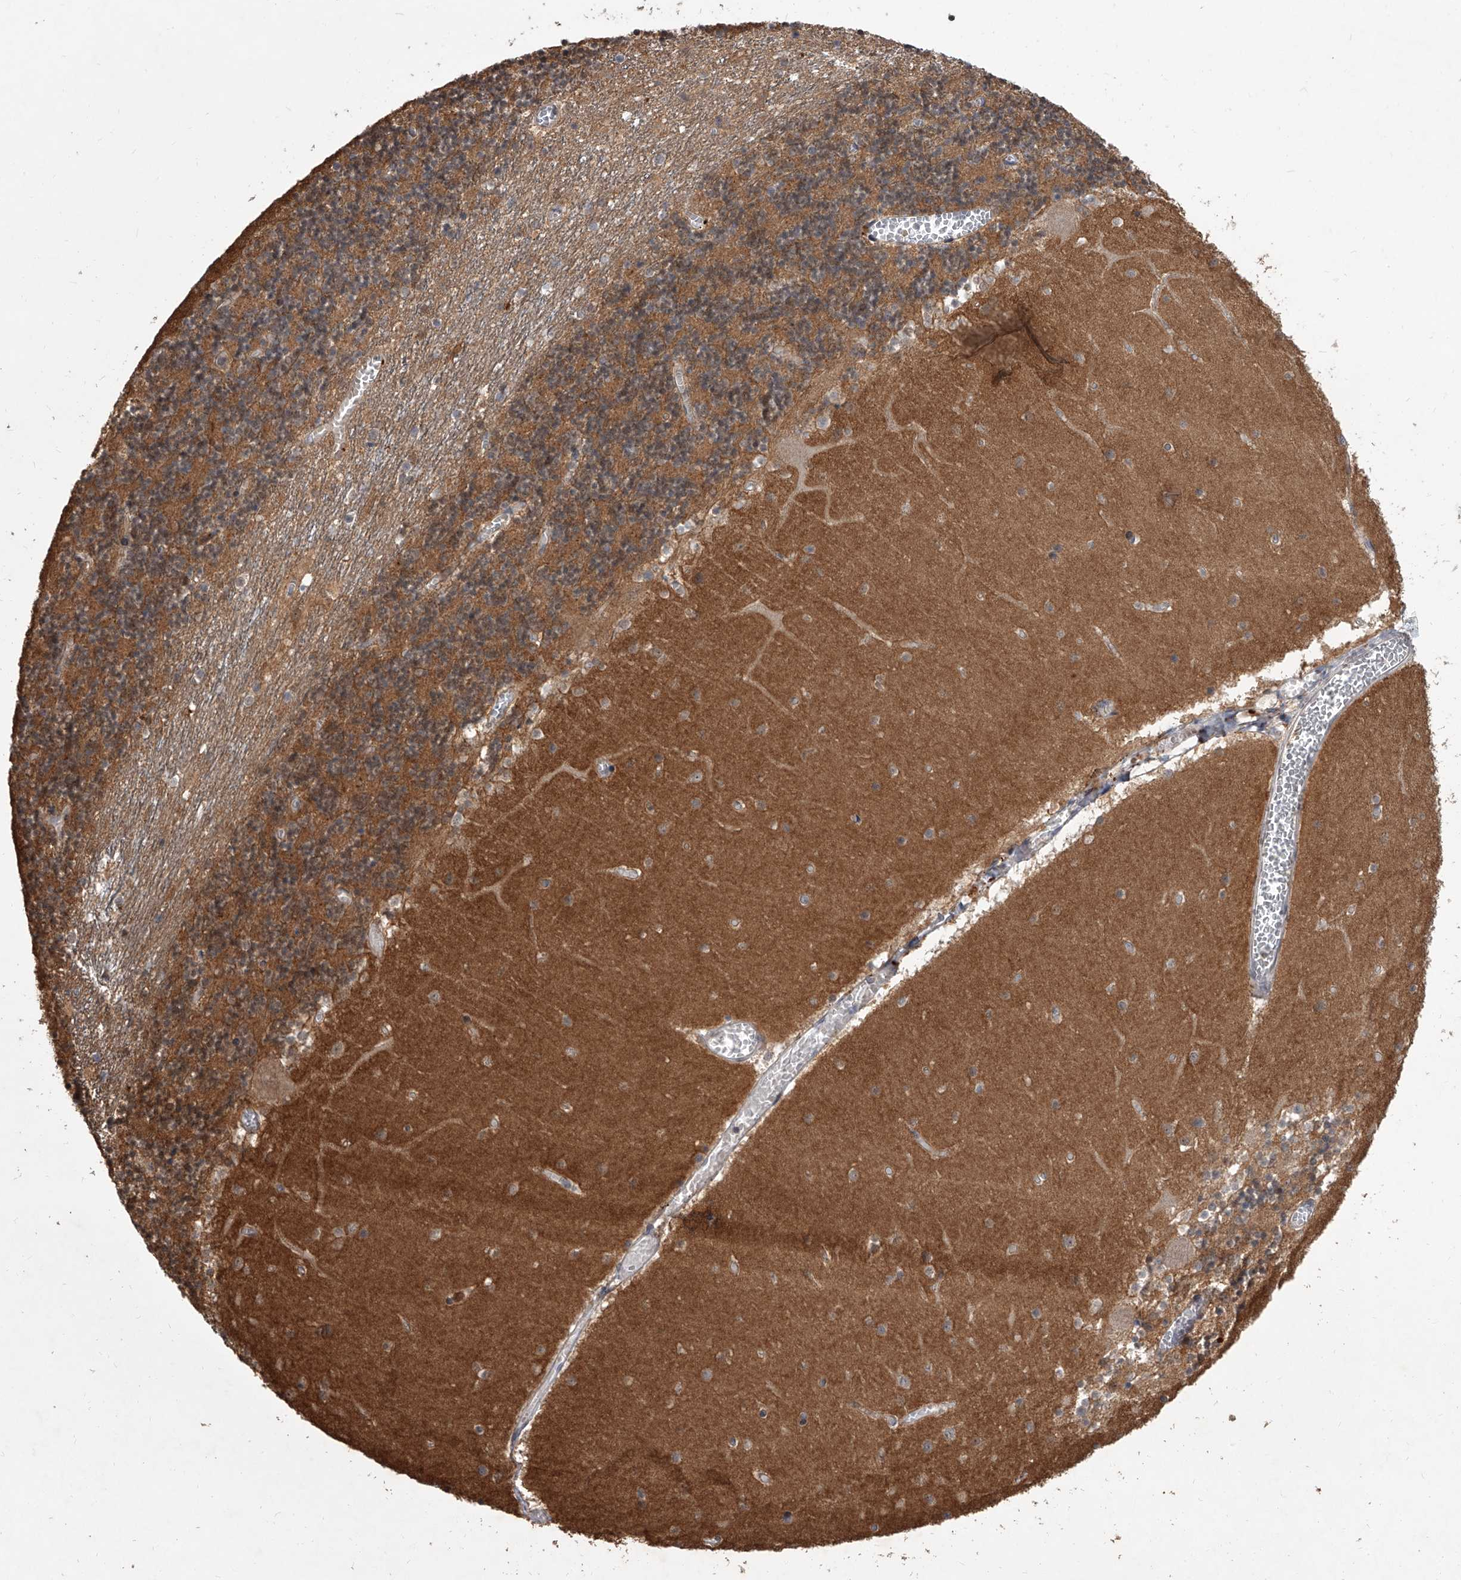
{"staining": {"intensity": "moderate", "quantity": ">75%", "location": "cytoplasmic/membranous"}, "tissue": "cerebellum", "cell_type": "Cells in granular layer", "image_type": "normal", "snomed": [{"axis": "morphology", "description": "Normal tissue, NOS"}, {"axis": "topography", "description": "Cerebellum"}], "caption": "About >75% of cells in granular layer in unremarkable human cerebellum reveal moderate cytoplasmic/membranous protein expression as visualized by brown immunohistochemical staining.", "gene": "BHLHE23", "patient": {"sex": "female", "age": 28}}